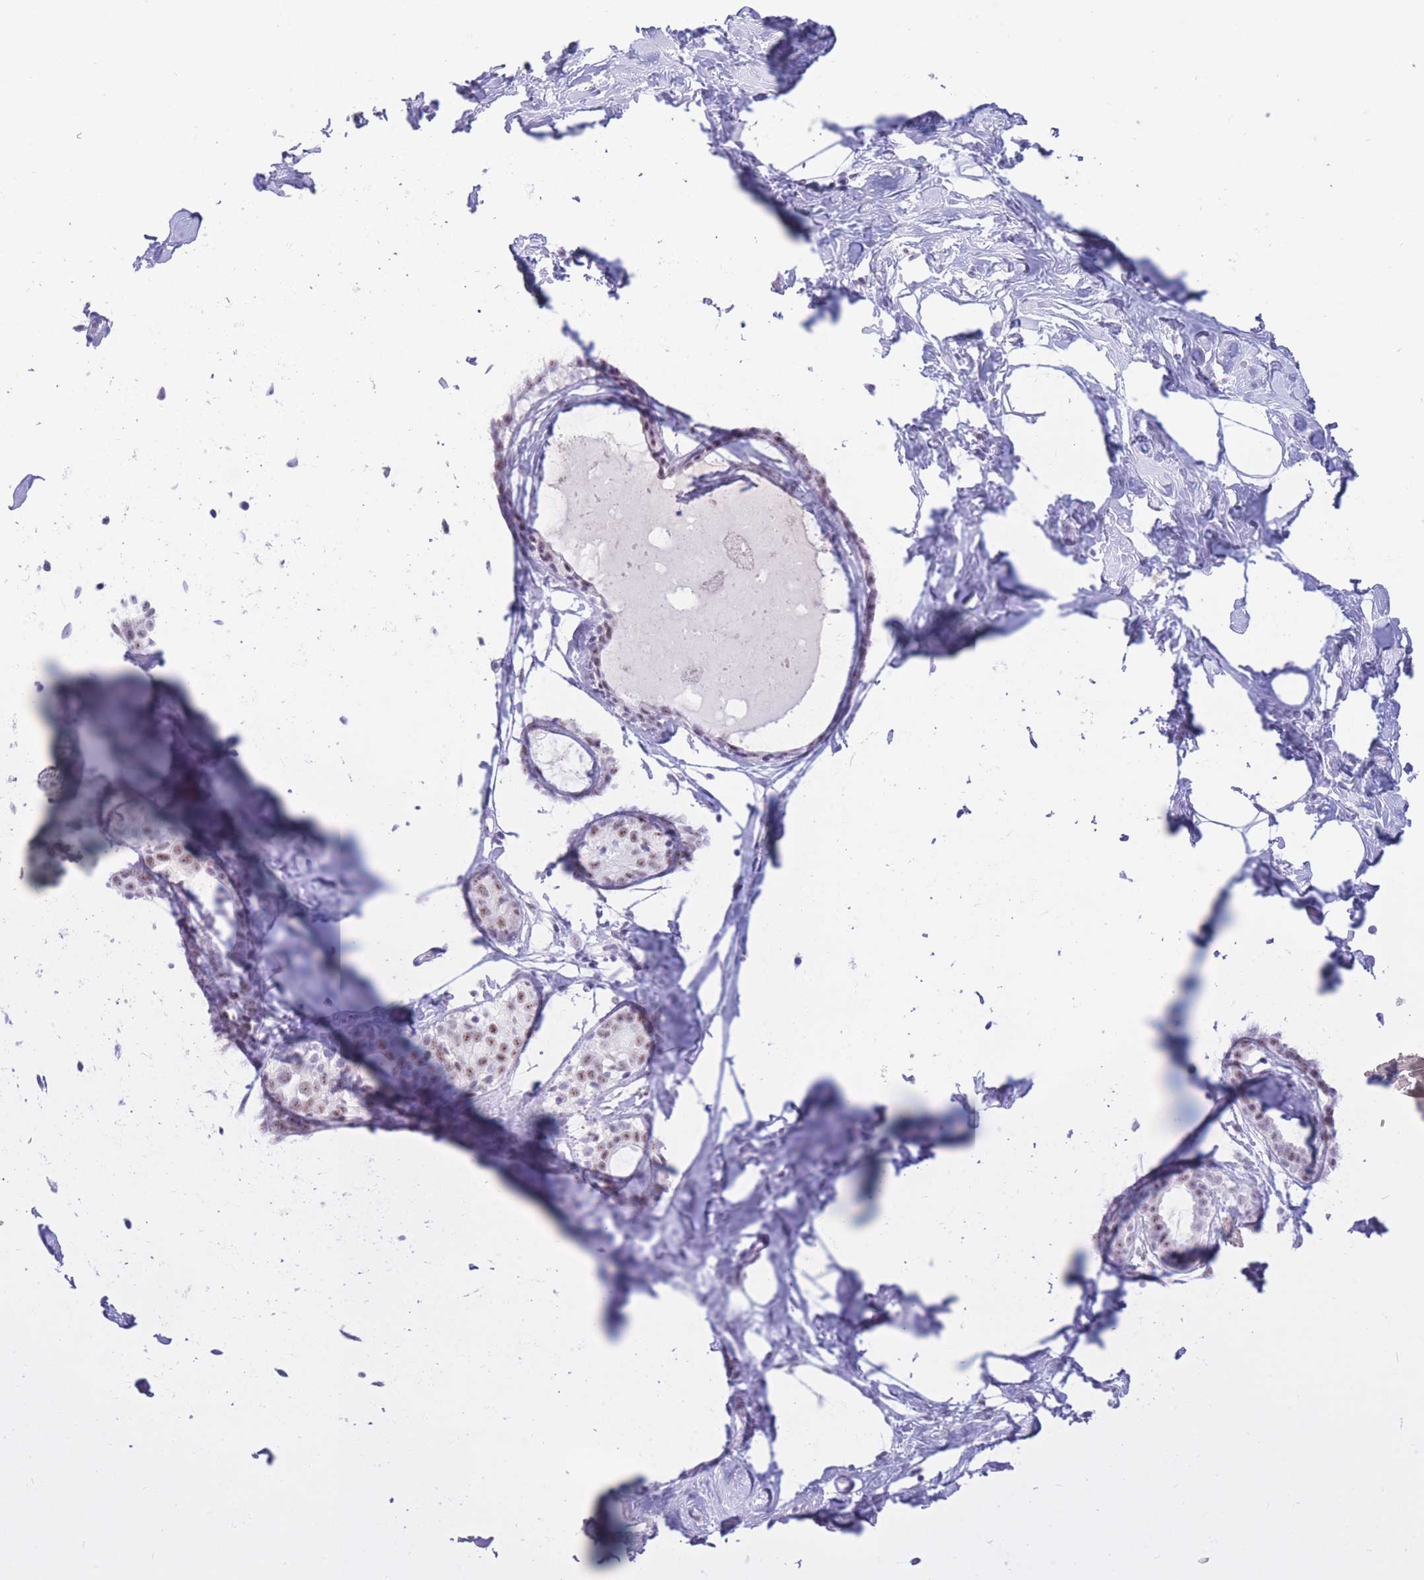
{"staining": {"intensity": "negative", "quantity": "none", "location": "none"}, "tissue": "breast", "cell_type": "Adipocytes", "image_type": "normal", "snomed": [{"axis": "morphology", "description": "Normal tissue, NOS"}, {"axis": "morphology", "description": "Adenoma, NOS"}, {"axis": "topography", "description": "Breast"}], "caption": "Adipocytes show no significant expression in normal breast.", "gene": "CYP2B6", "patient": {"sex": "female", "age": 23}}